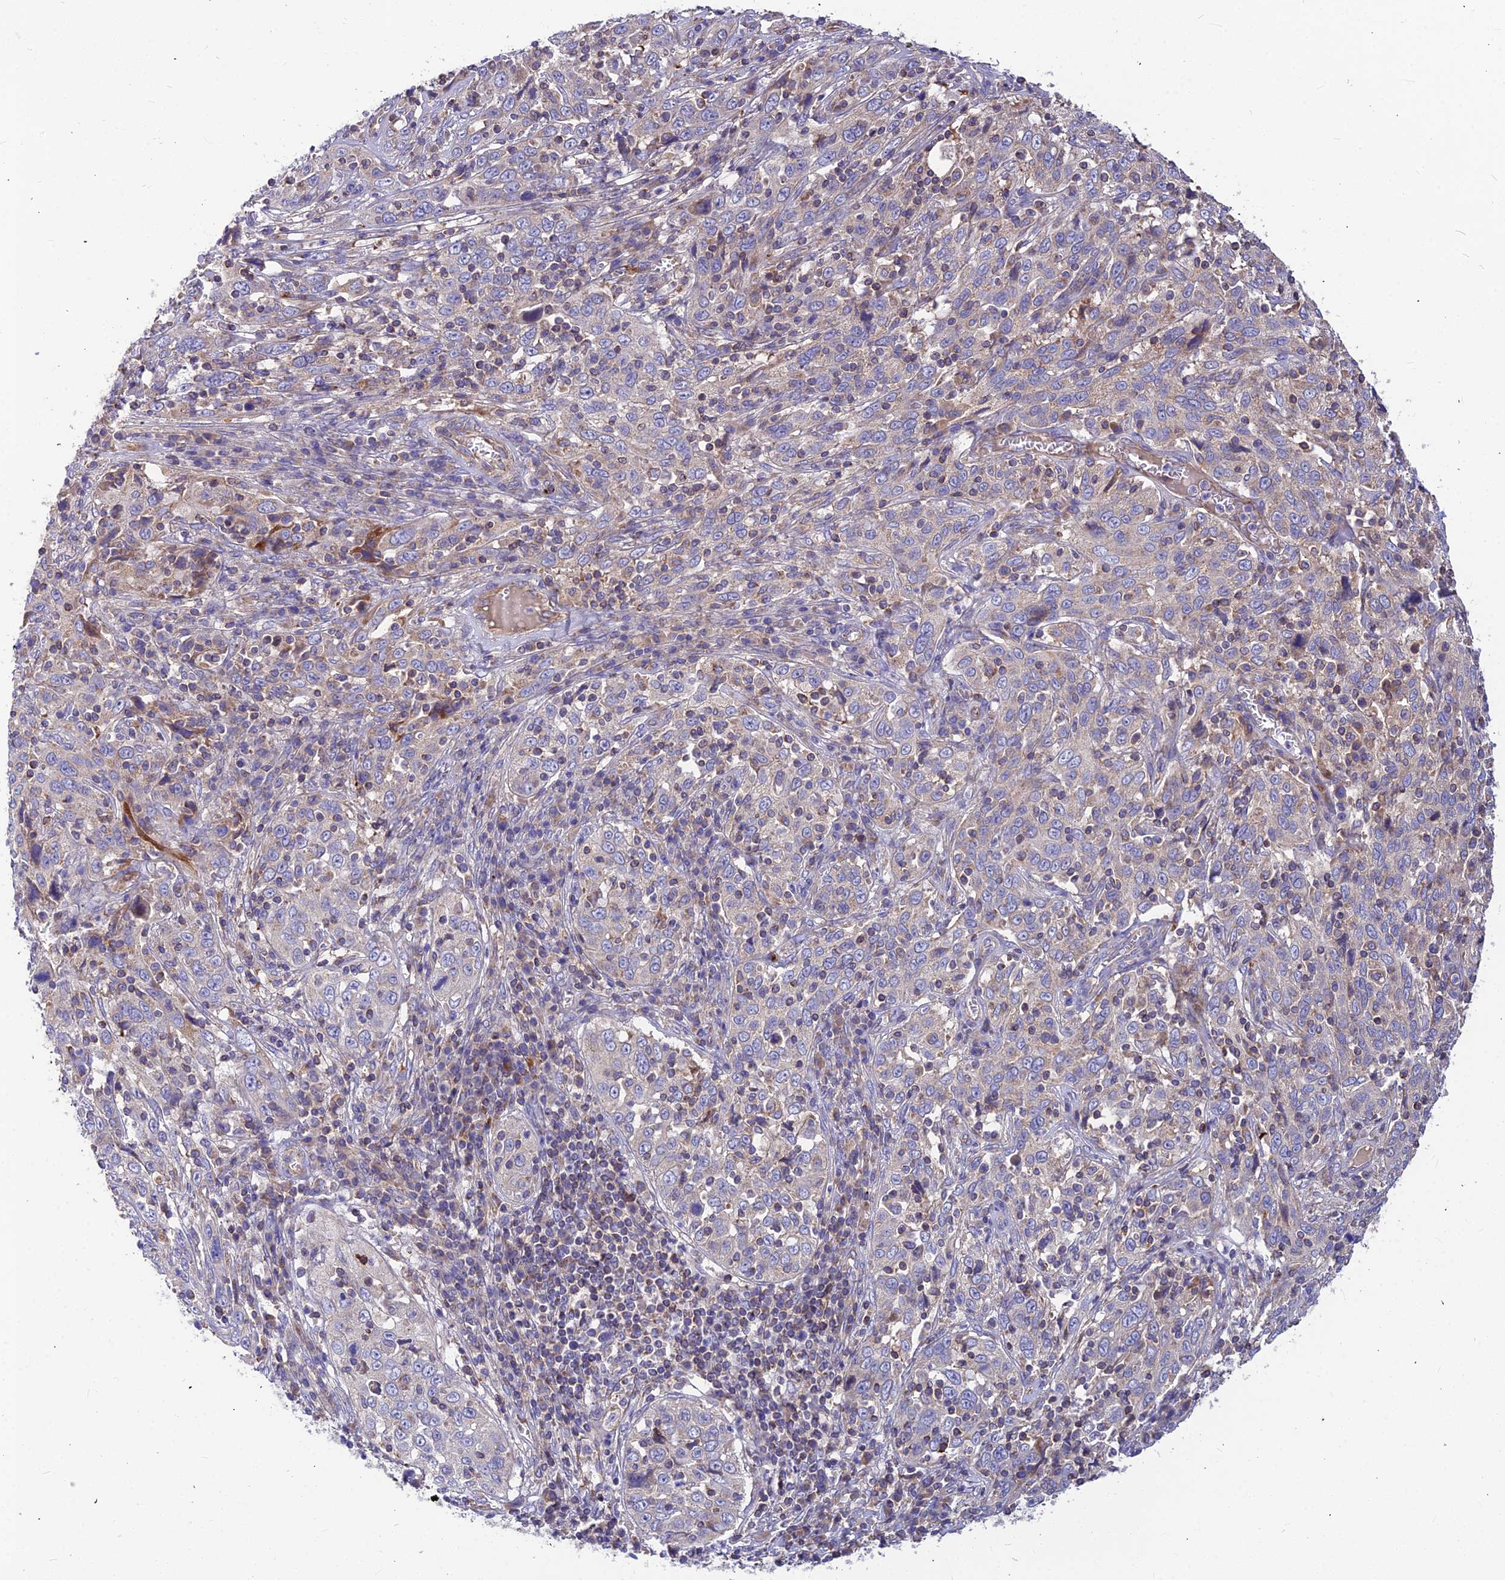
{"staining": {"intensity": "negative", "quantity": "none", "location": "none"}, "tissue": "cervical cancer", "cell_type": "Tumor cells", "image_type": "cancer", "snomed": [{"axis": "morphology", "description": "Squamous cell carcinoma, NOS"}, {"axis": "topography", "description": "Cervix"}], "caption": "An immunohistochemistry histopathology image of cervical cancer (squamous cell carcinoma) is shown. There is no staining in tumor cells of cervical cancer (squamous cell carcinoma).", "gene": "ASPHD1", "patient": {"sex": "female", "age": 46}}